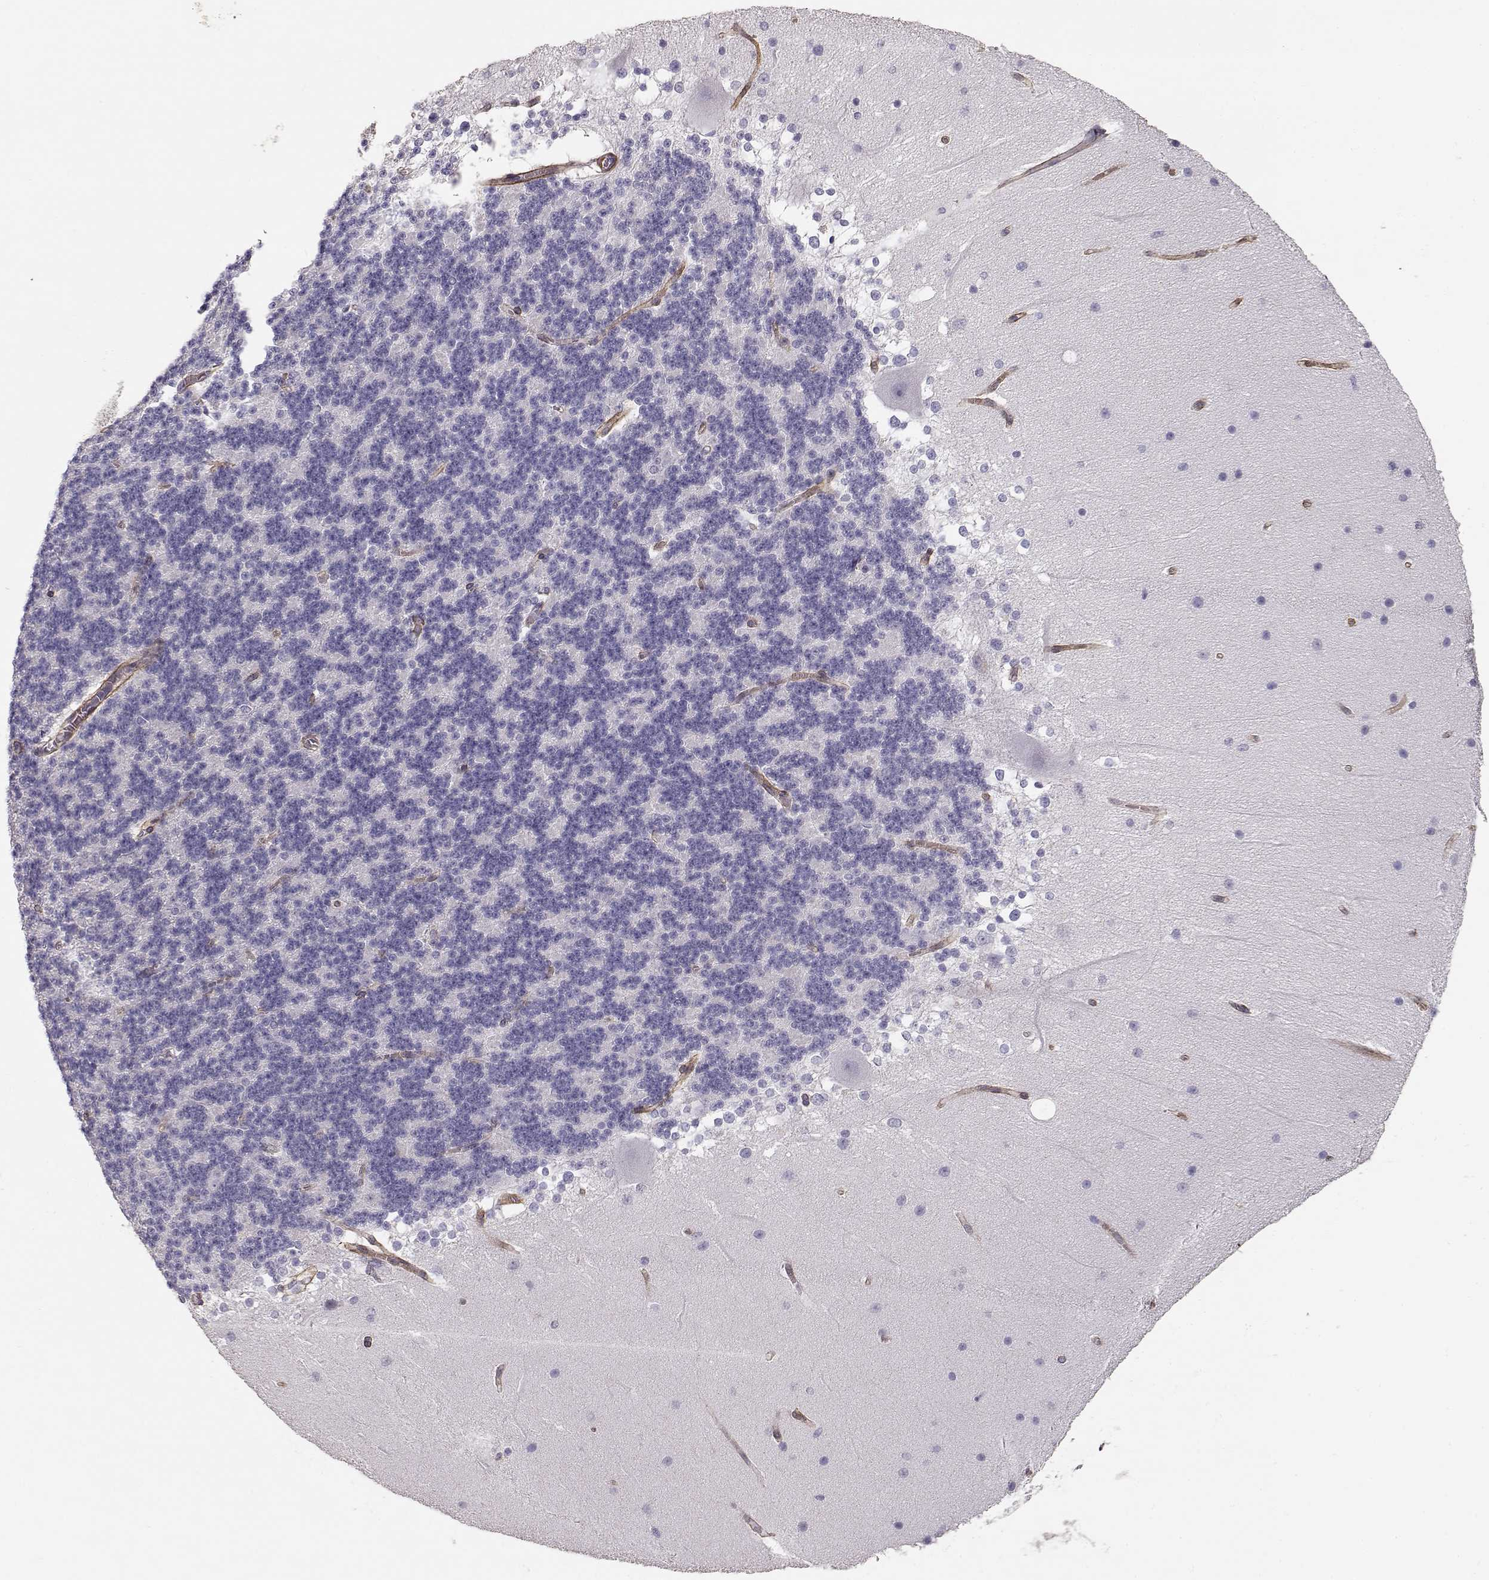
{"staining": {"intensity": "negative", "quantity": "none", "location": "none"}, "tissue": "cerebellum", "cell_type": "Cells in granular layer", "image_type": "normal", "snomed": [{"axis": "morphology", "description": "Normal tissue, NOS"}, {"axis": "topography", "description": "Cerebellum"}], "caption": "Immunohistochemistry (IHC) histopathology image of normal cerebellum: human cerebellum stained with DAB (3,3'-diaminobenzidine) shows no significant protein positivity in cells in granular layer.", "gene": "LAMC1", "patient": {"sex": "female", "age": 19}}